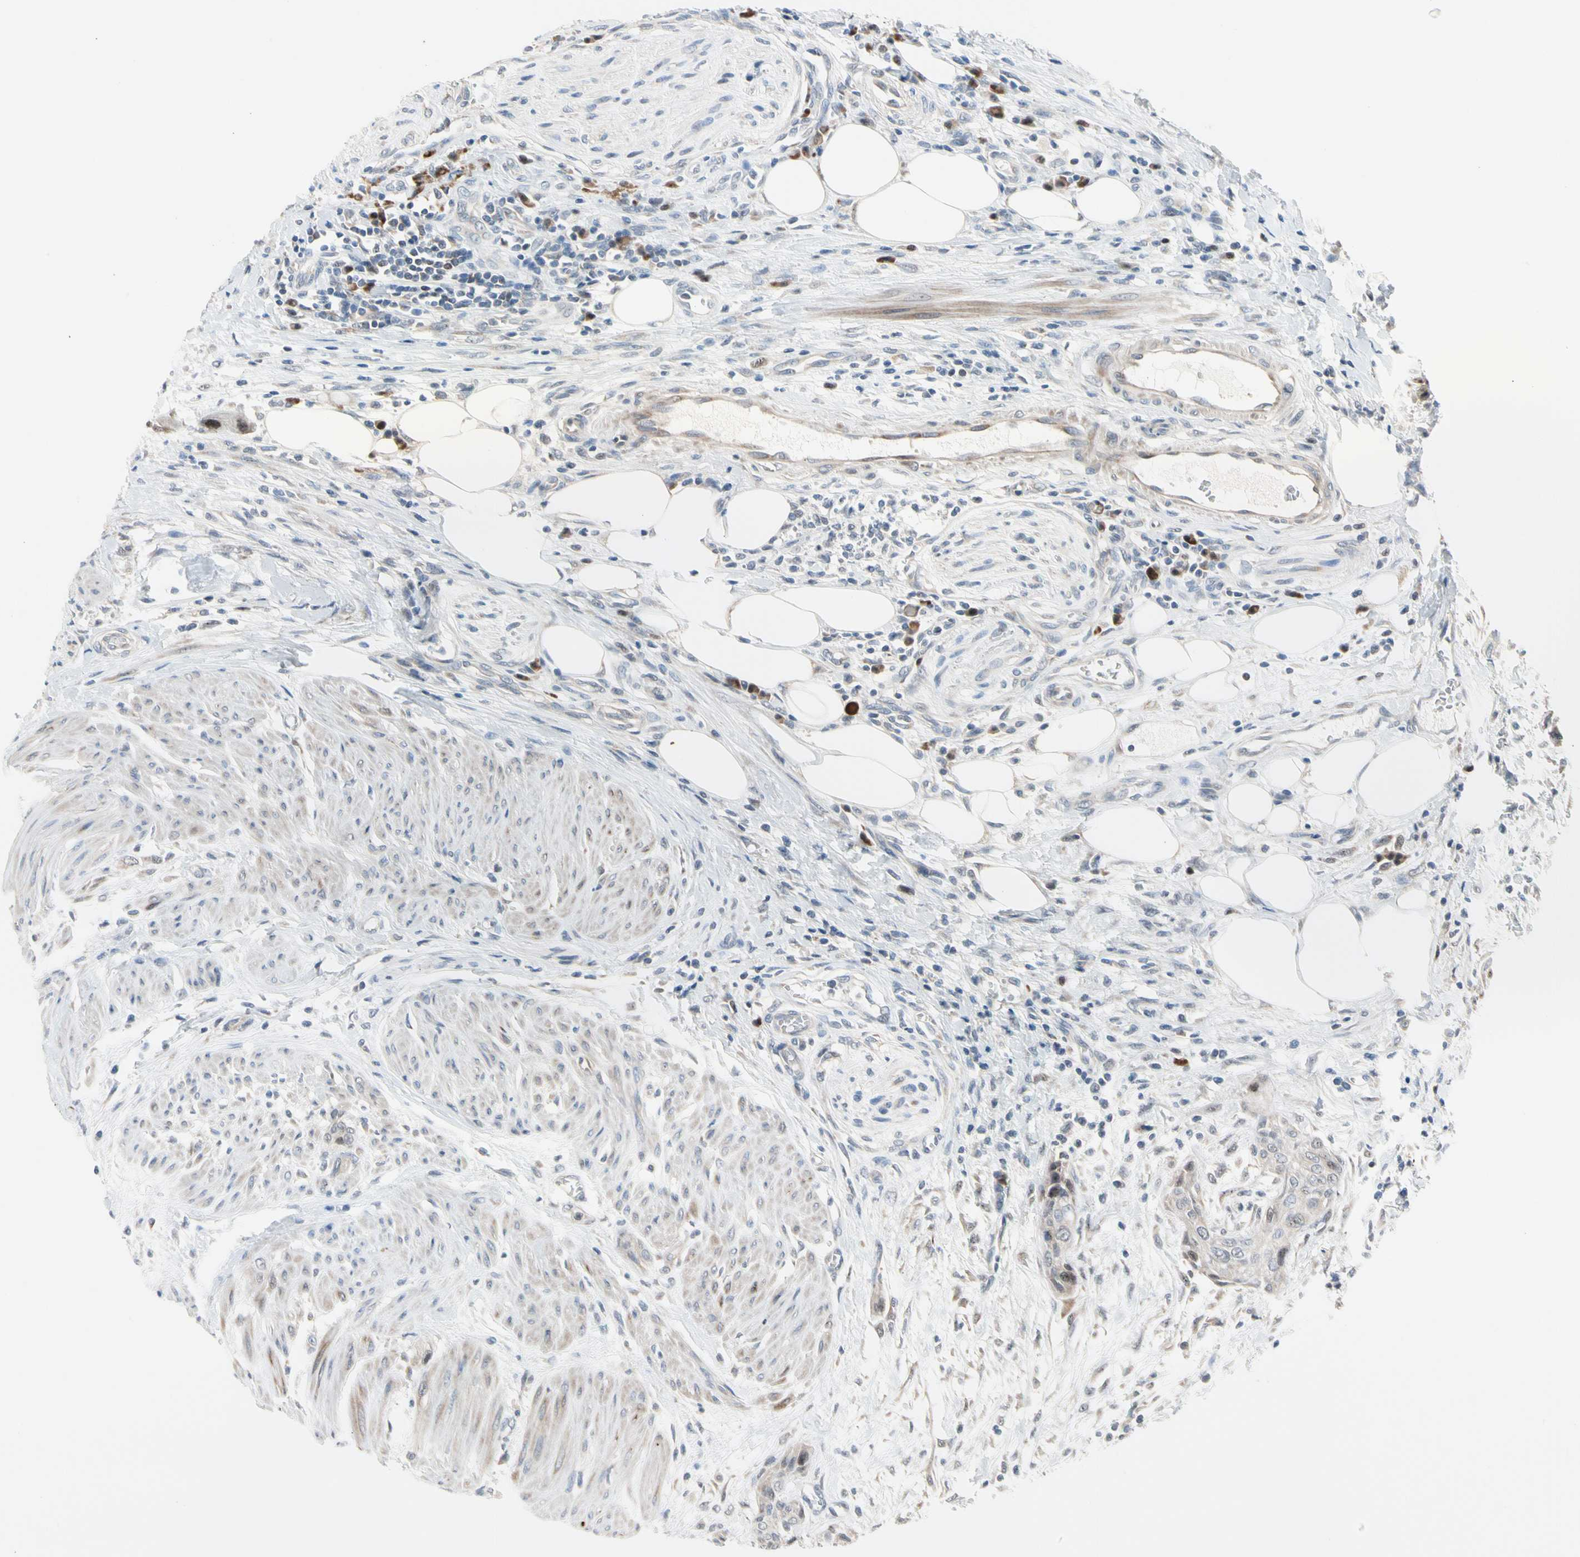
{"staining": {"intensity": "weak", "quantity": ">75%", "location": "cytoplasmic/membranous,nuclear"}, "tissue": "urothelial cancer", "cell_type": "Tumor cells", "image_type": "cancer", "snomed": [{"axis": "morphology", "description": "Urothelial carcinoma, High grade"}, {"axis": "topography", "description": "Urinary bladder"}], "caption": "DAB immunohistochemical staining of human urothelial carcinoma (high-grade) exhibits weak cytoplasmic/membranous and nuclear protein expression in about >75% of tumor cells. (DAB = brown stain, brightfield microscopy at high magnification).", "gene": "MARK1", "patient": {"sex": "male", "age": 35}}